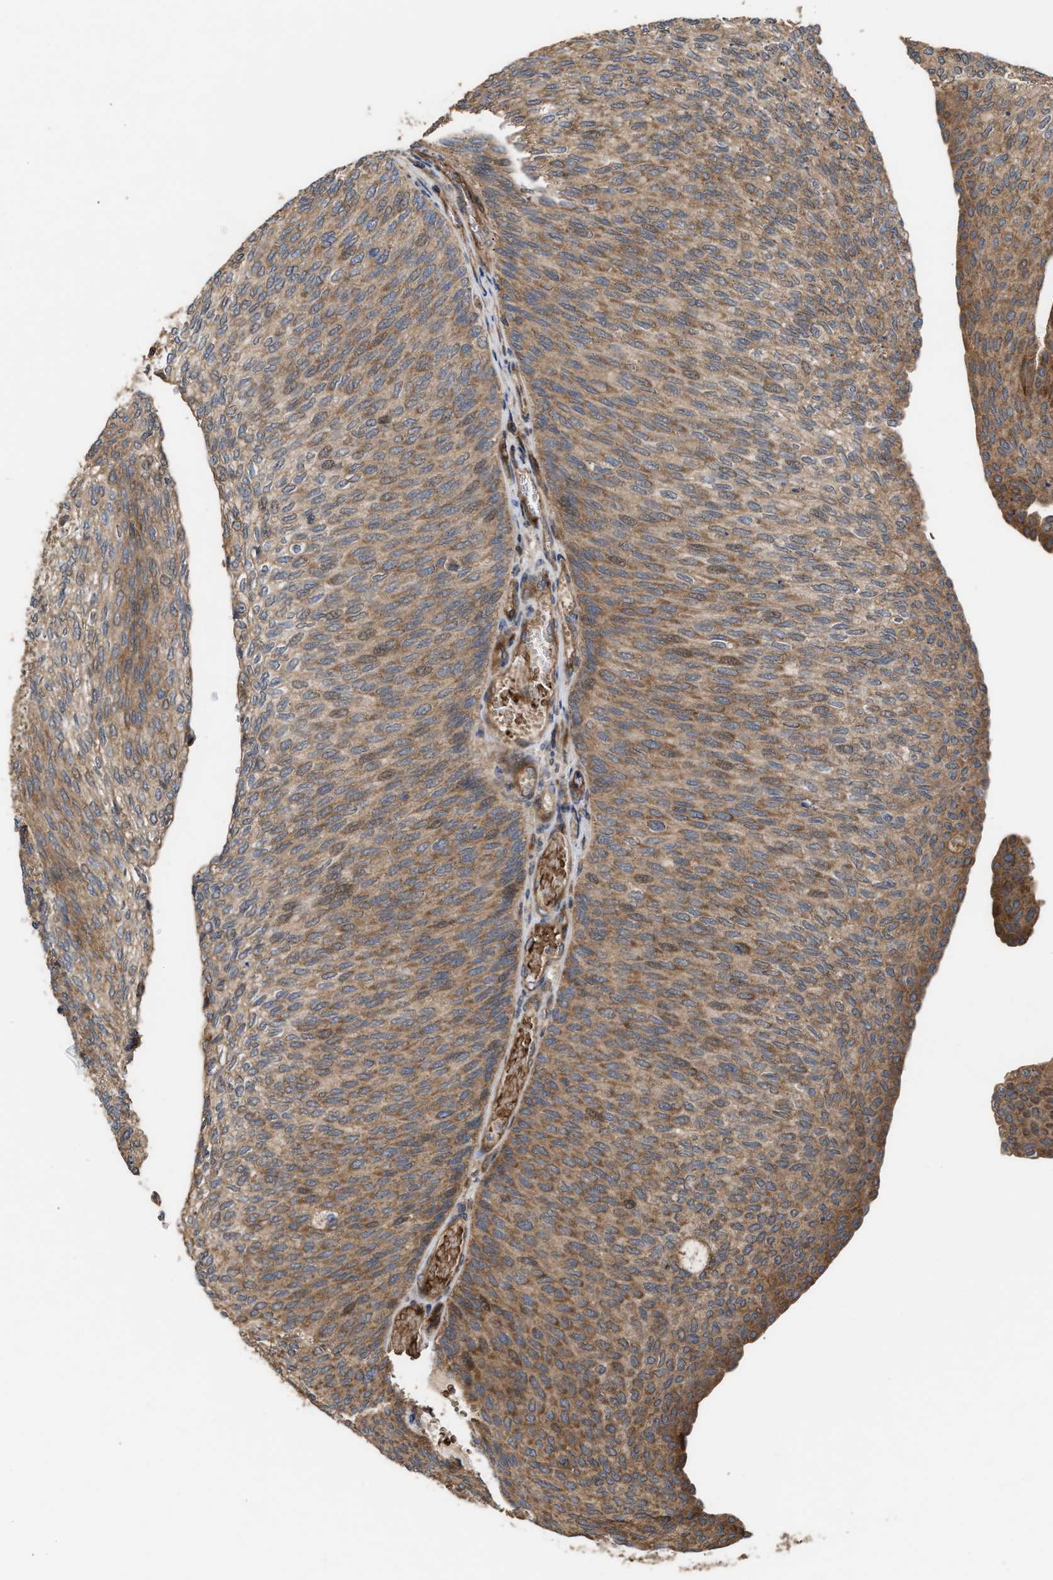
{"staining": {"intensity": "moderate", "quantity": ">75%", "location": "cytoplasmic/membranous"}, "tissue": "urothelial cancer", "cell_type": "Tumor cells", "image_type": "cancer", "snomed": [{"axis": "morphology", "description": "Urothelial carcinoma, Low grade"}, {"axis": "topography", "description": "Urinary bladder"}], "caption": "Urothelial carcinoma (low-grade) stained with a brown dye displays moderate cytoplasmic/membranous positive positivity in about >75% of tumor cells.", "gene": "STAU1", "patient": {"sex": "female", "age": 79}}